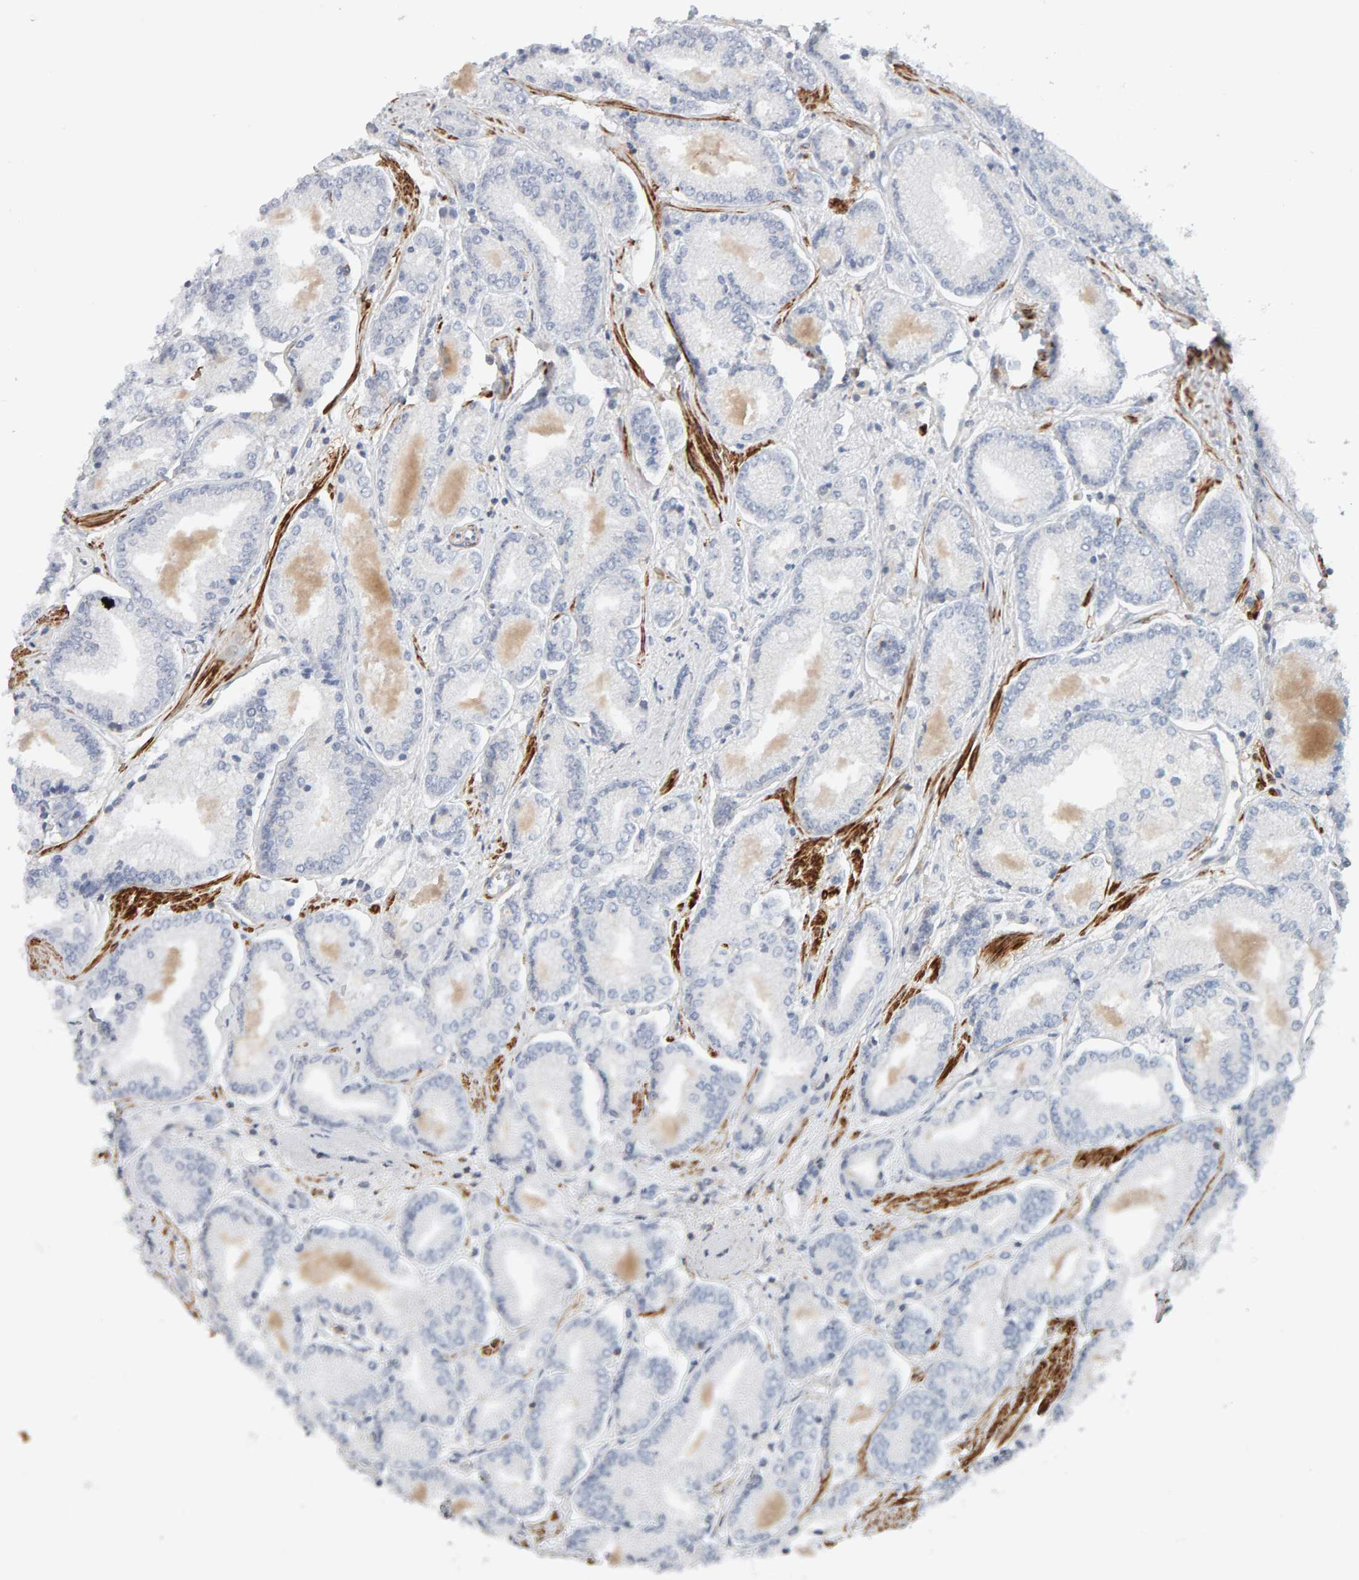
{"staining": {"intensity": "negative", "quantity": "none", "location": "none"}, "tissue": "prostate cancer", "cell_type": "Tumor cells", "image_type": "cancer", "snomed": [{"axis": "morphology", "description": "Adenocarcinoma, Low grade"}, {"axis": "topography", "description": "Prostate"}], "caption": "DAB (3,3'-diaminobenzidine) immunohistochemical staining of human prostate cancer (low-grade adenocarcinoma) reveals no significant expression in tumor cells. The staining is performed using DAB brown chromogen with nuclei counter-stained in using hematoxylin.", "gene": "NUDCD1", "patient": {"sex": "male", "age": 52}}